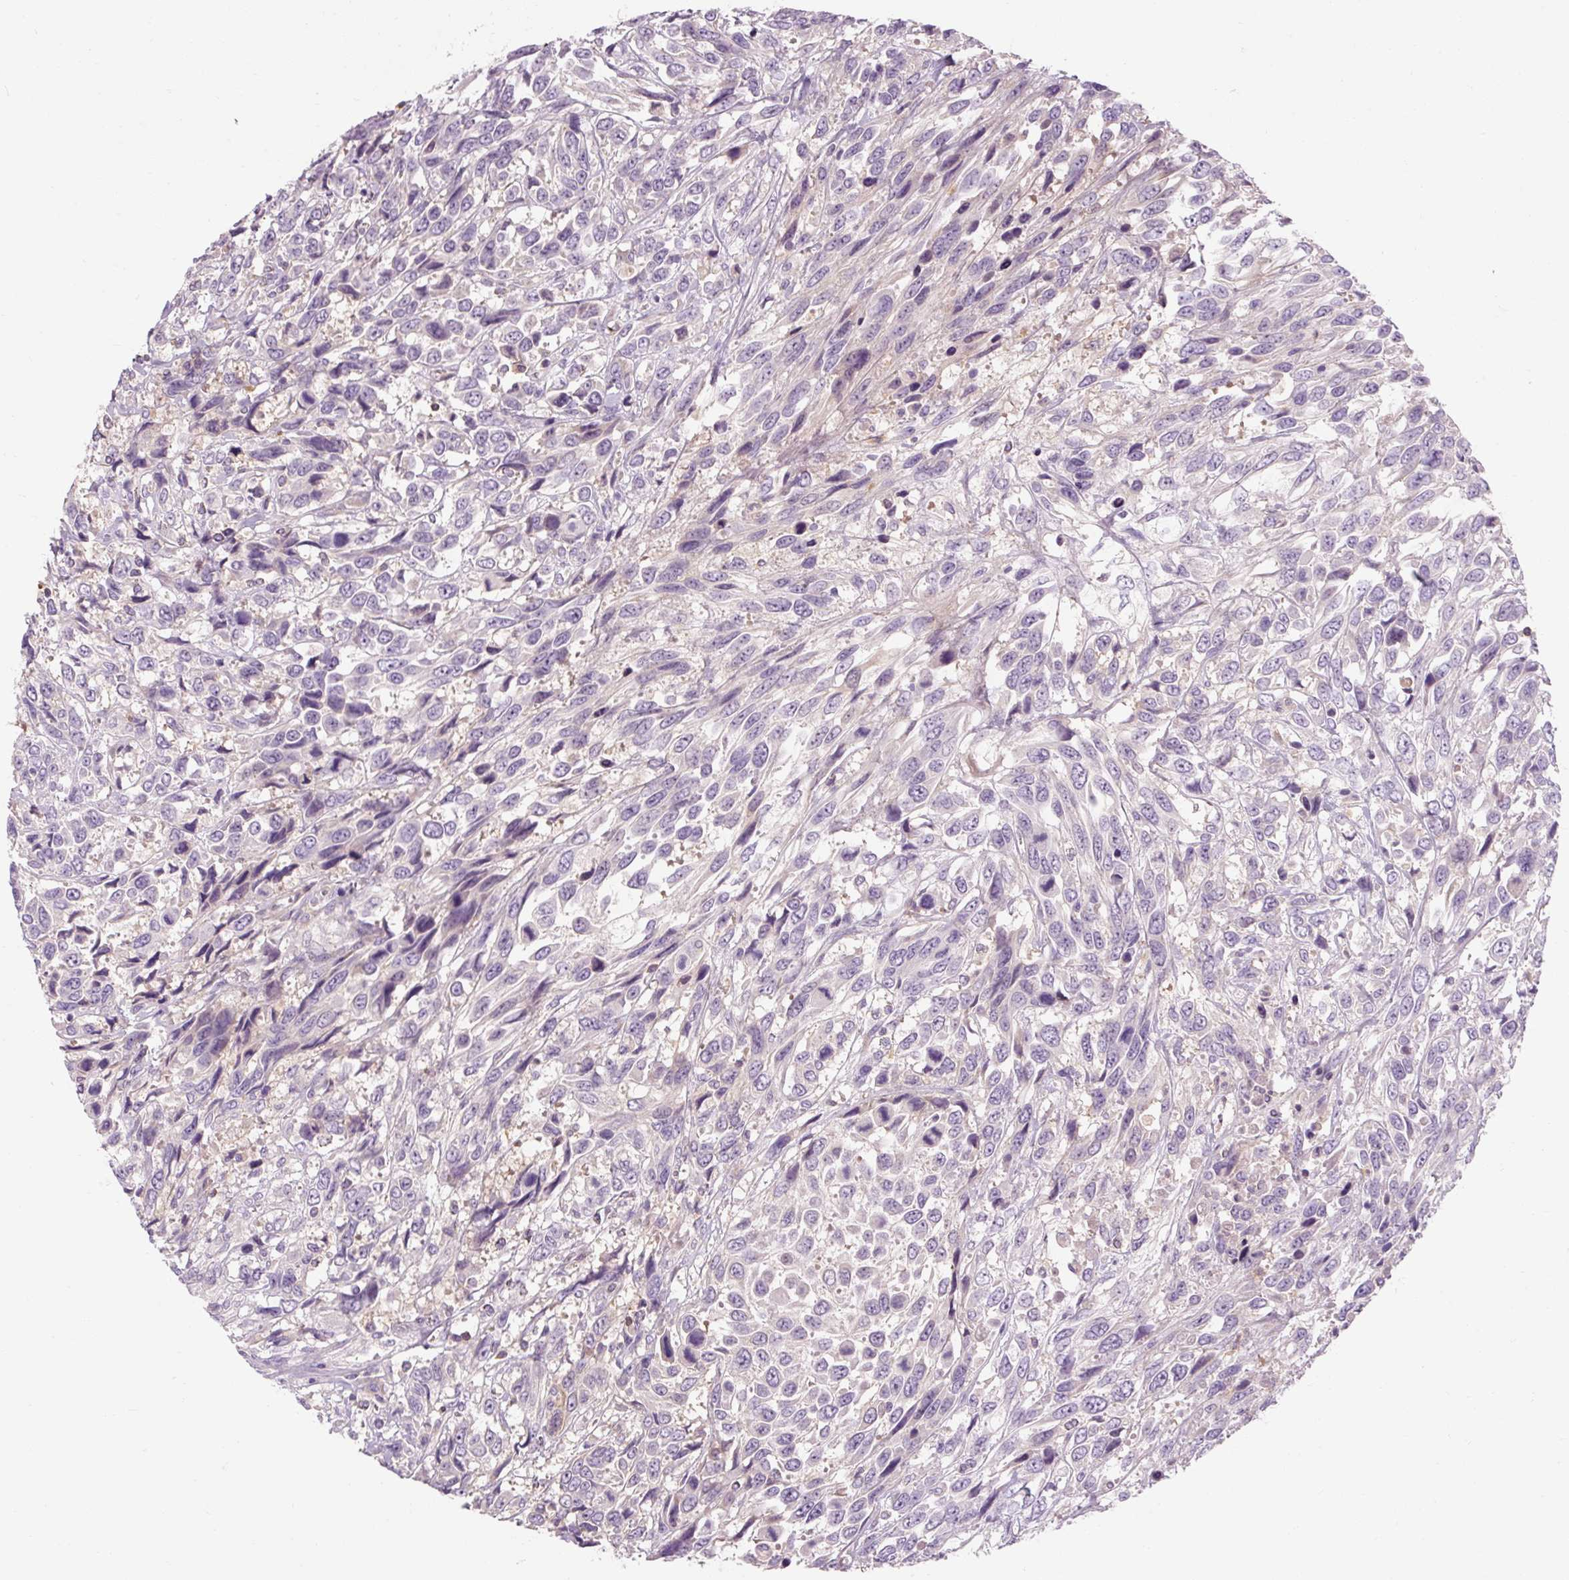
{"staining": {"intensity": "negative", "quantity": "none", "location": "none"}, "tissue": "urothelial cancer", "cell_type": "Tumor cells", "image_type": "cancer", "snomed": [{"axis": "morphology", "description": "Urothelial carcinoma, High grade"}, {"axis": "topography", "description": "Urinary bladder"}], "caption": "DAB immunohistochemical staining of human urothelial carcinoma (high-grade) displays no significant positivity in tumor cells.", "gene": "TIGD2", "patient": {"sex": "female", "age": 70}}